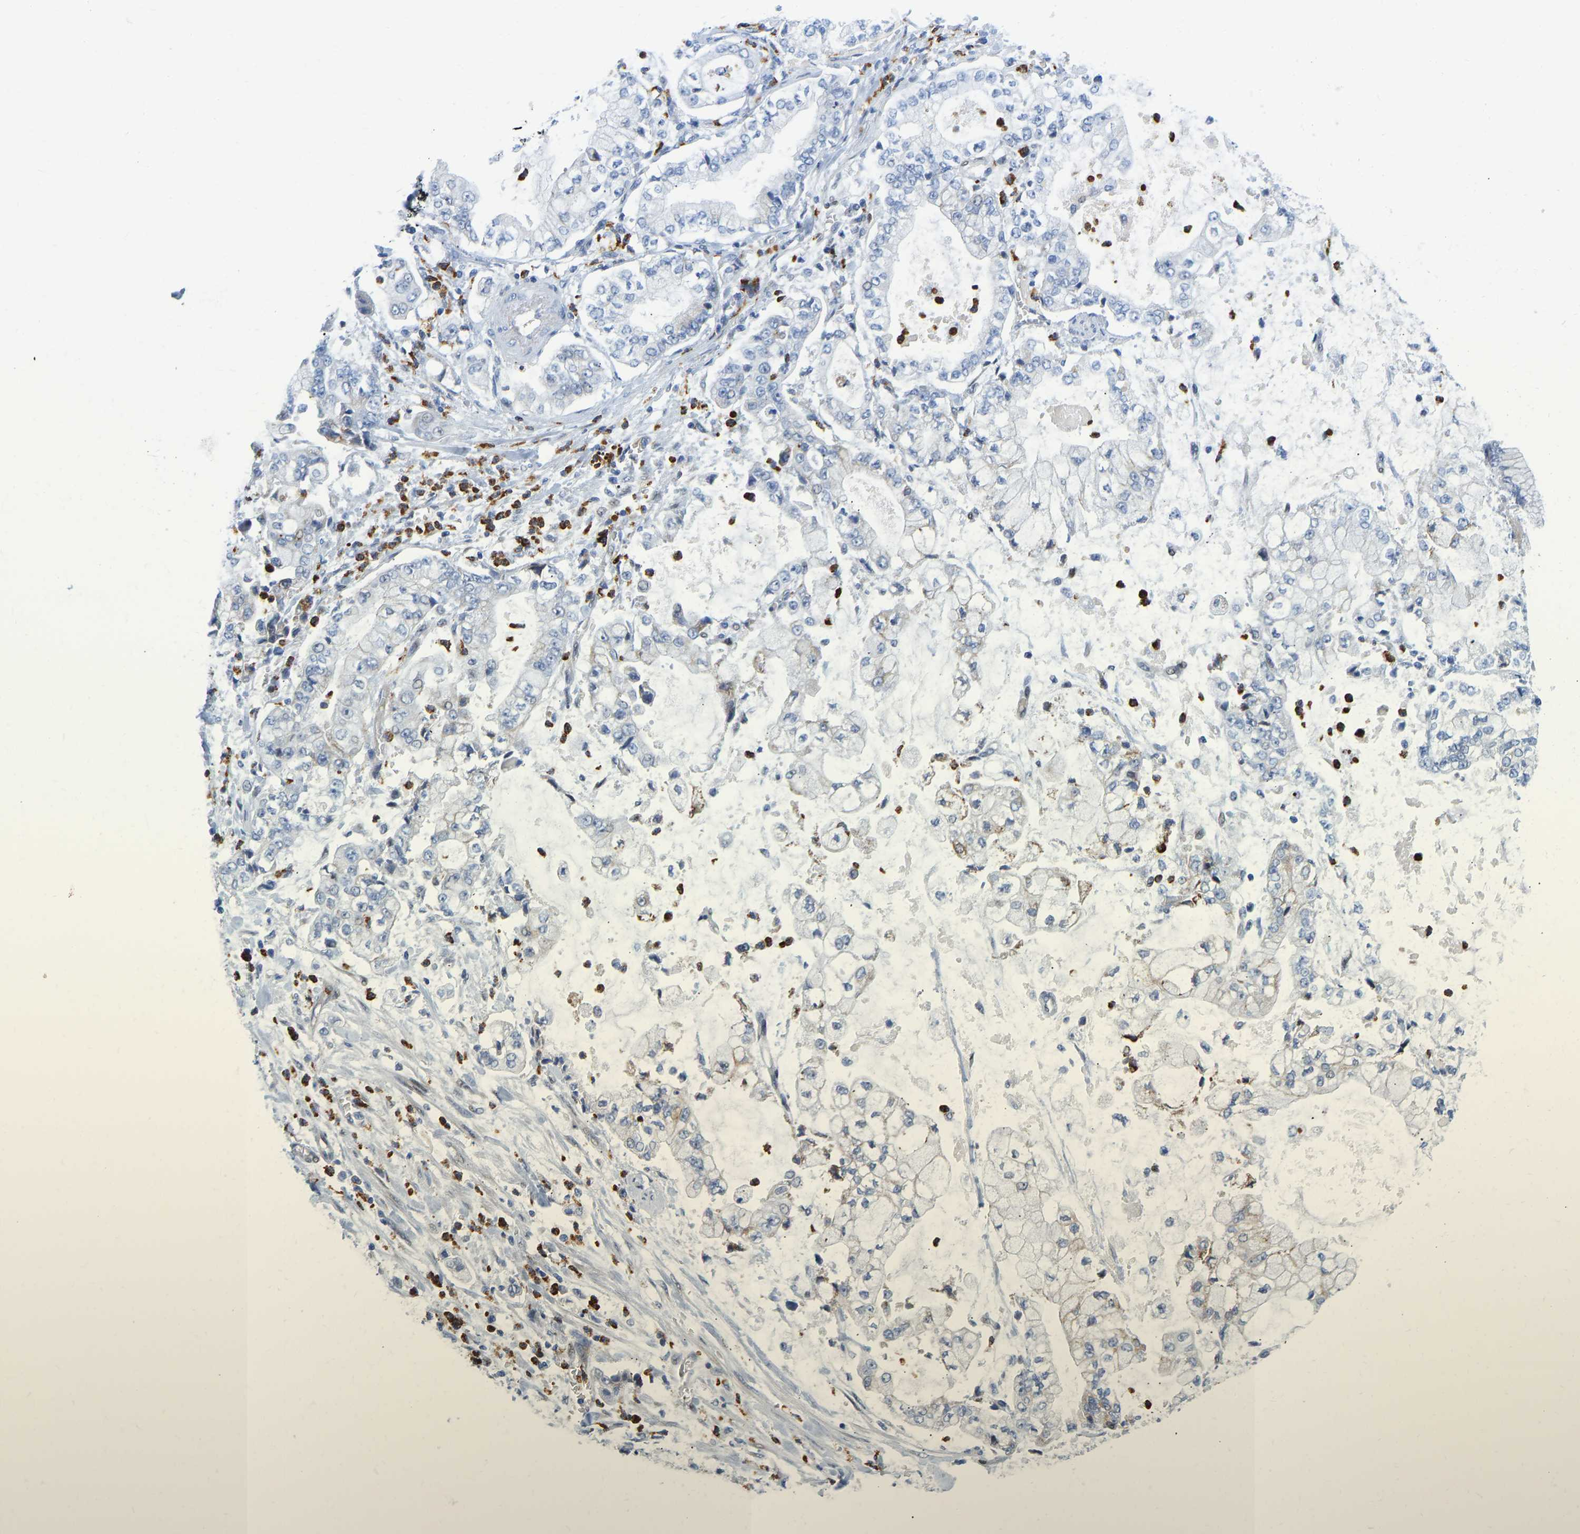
{"staining": {"intensity": "negative", "quantity": "none", "location": "none"}, "tissue": "stomach cancer", "cell_type": "Tumor cells", "image_type": "cancer", "snomed": [{"axis": "morphology", "description": "Adenocarcinoma, NOS"}, {"axis": "topography", "description": "Stomach"}], "caption": "Micrograph shows no protein positivity in tumor cells of adenocarcinoma (stomach) tissue.", "gene": "HDAC5", "patient": {"sex": "male", "age": 76}}